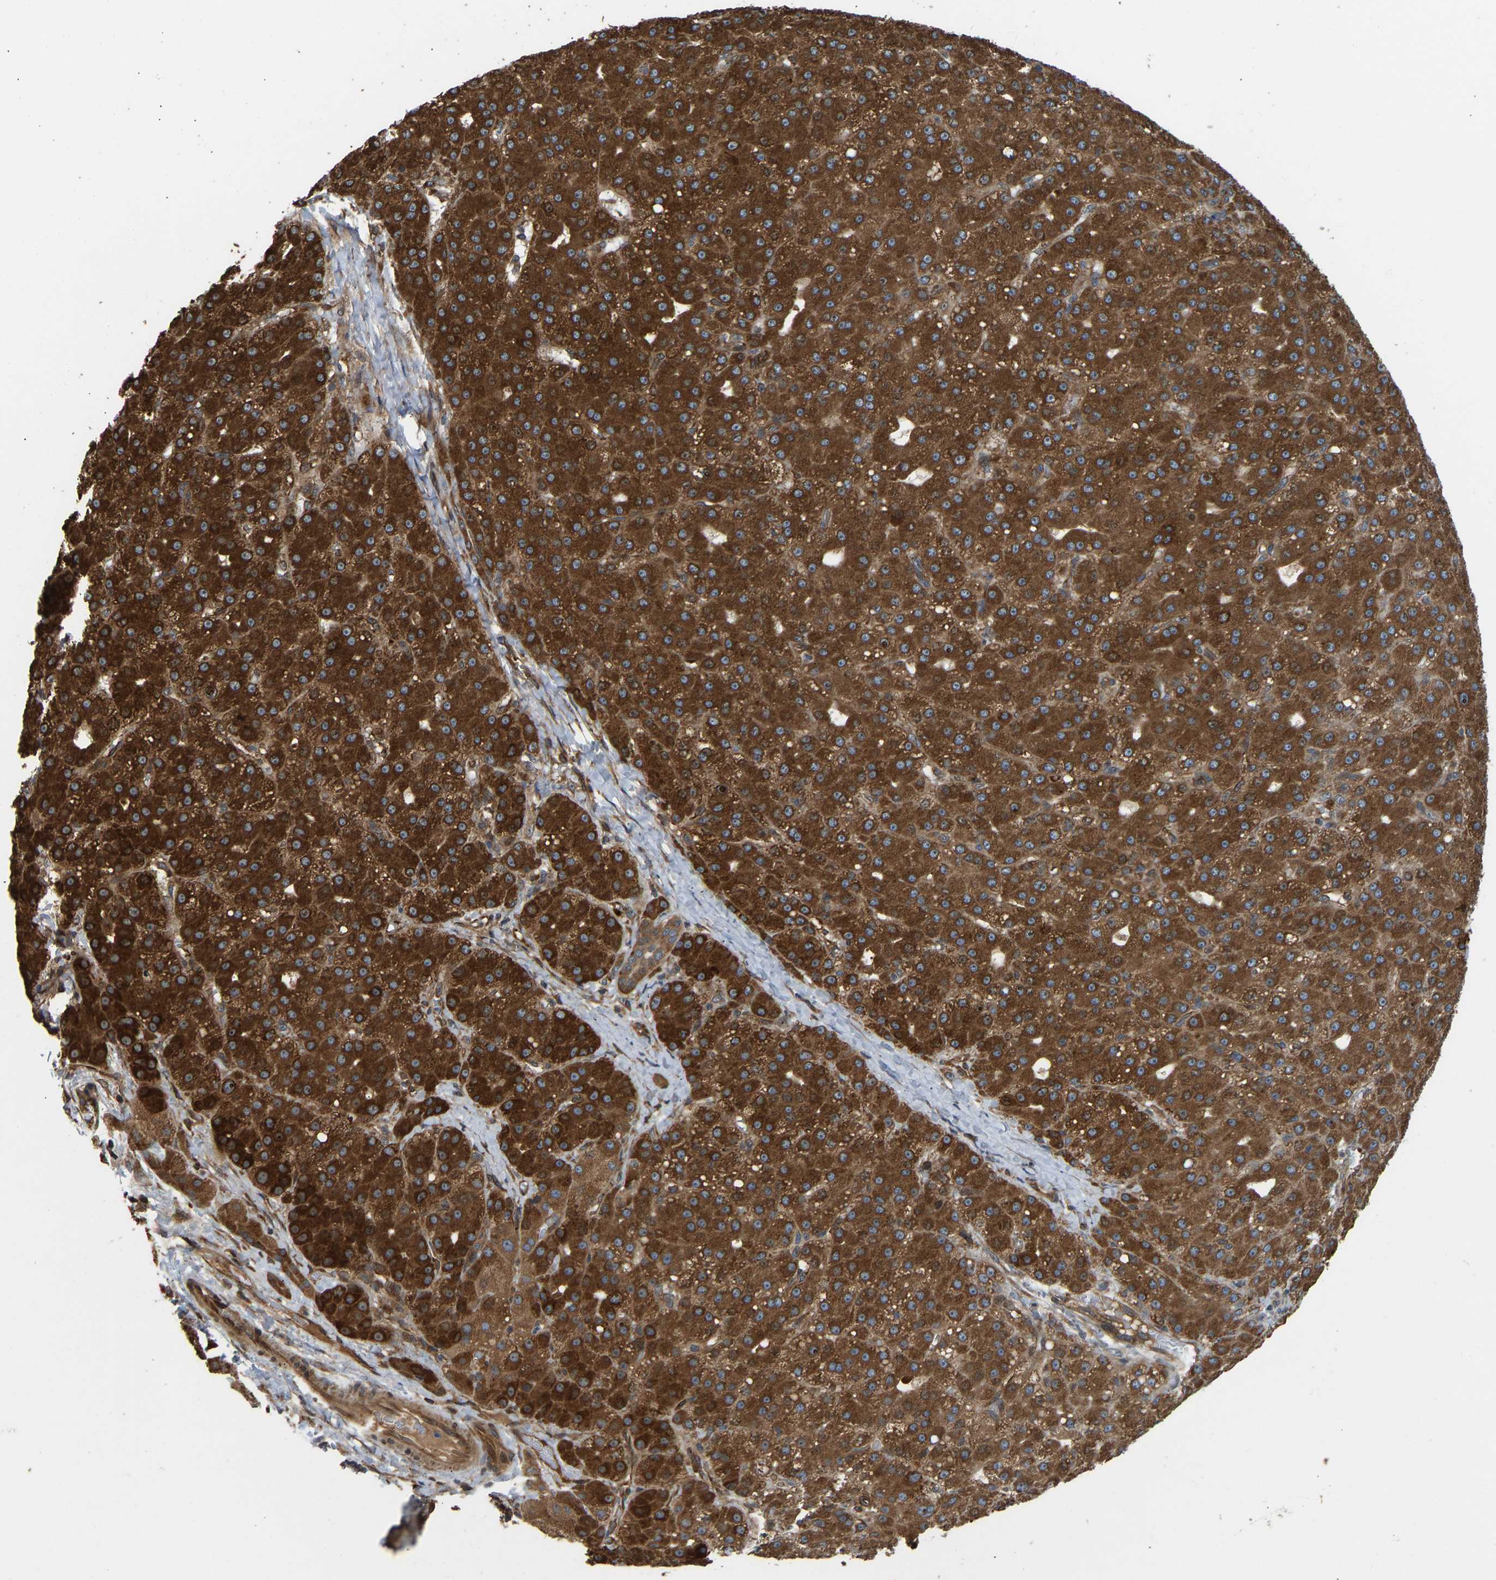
{"staining": {"intensity": "strong", "quantity": ">75%", "location": "cytoplasmic/membranous"}, "tissue": "liver cancer", "cell_type": "Tumor cells", "image_type": "cancer", "snomed": [{"axis": "morphology", "description": "Carcinoma, Hepatocellular, NOS"}, {"axis": "topography", "description": "Liver"}], "caption": "Immunohistochemical staining of human hepatocellular carcinoma (liver) demonstrates strong cytoplasmic/membranous protein staining in about >75% of tumor cells. (DAB (3,3'-diaminobenzidine) = brown stain, brightfield microscopy at high magnification).", "gene": "RASGRF2", "patient": {"sex": "male", "age": 67}}